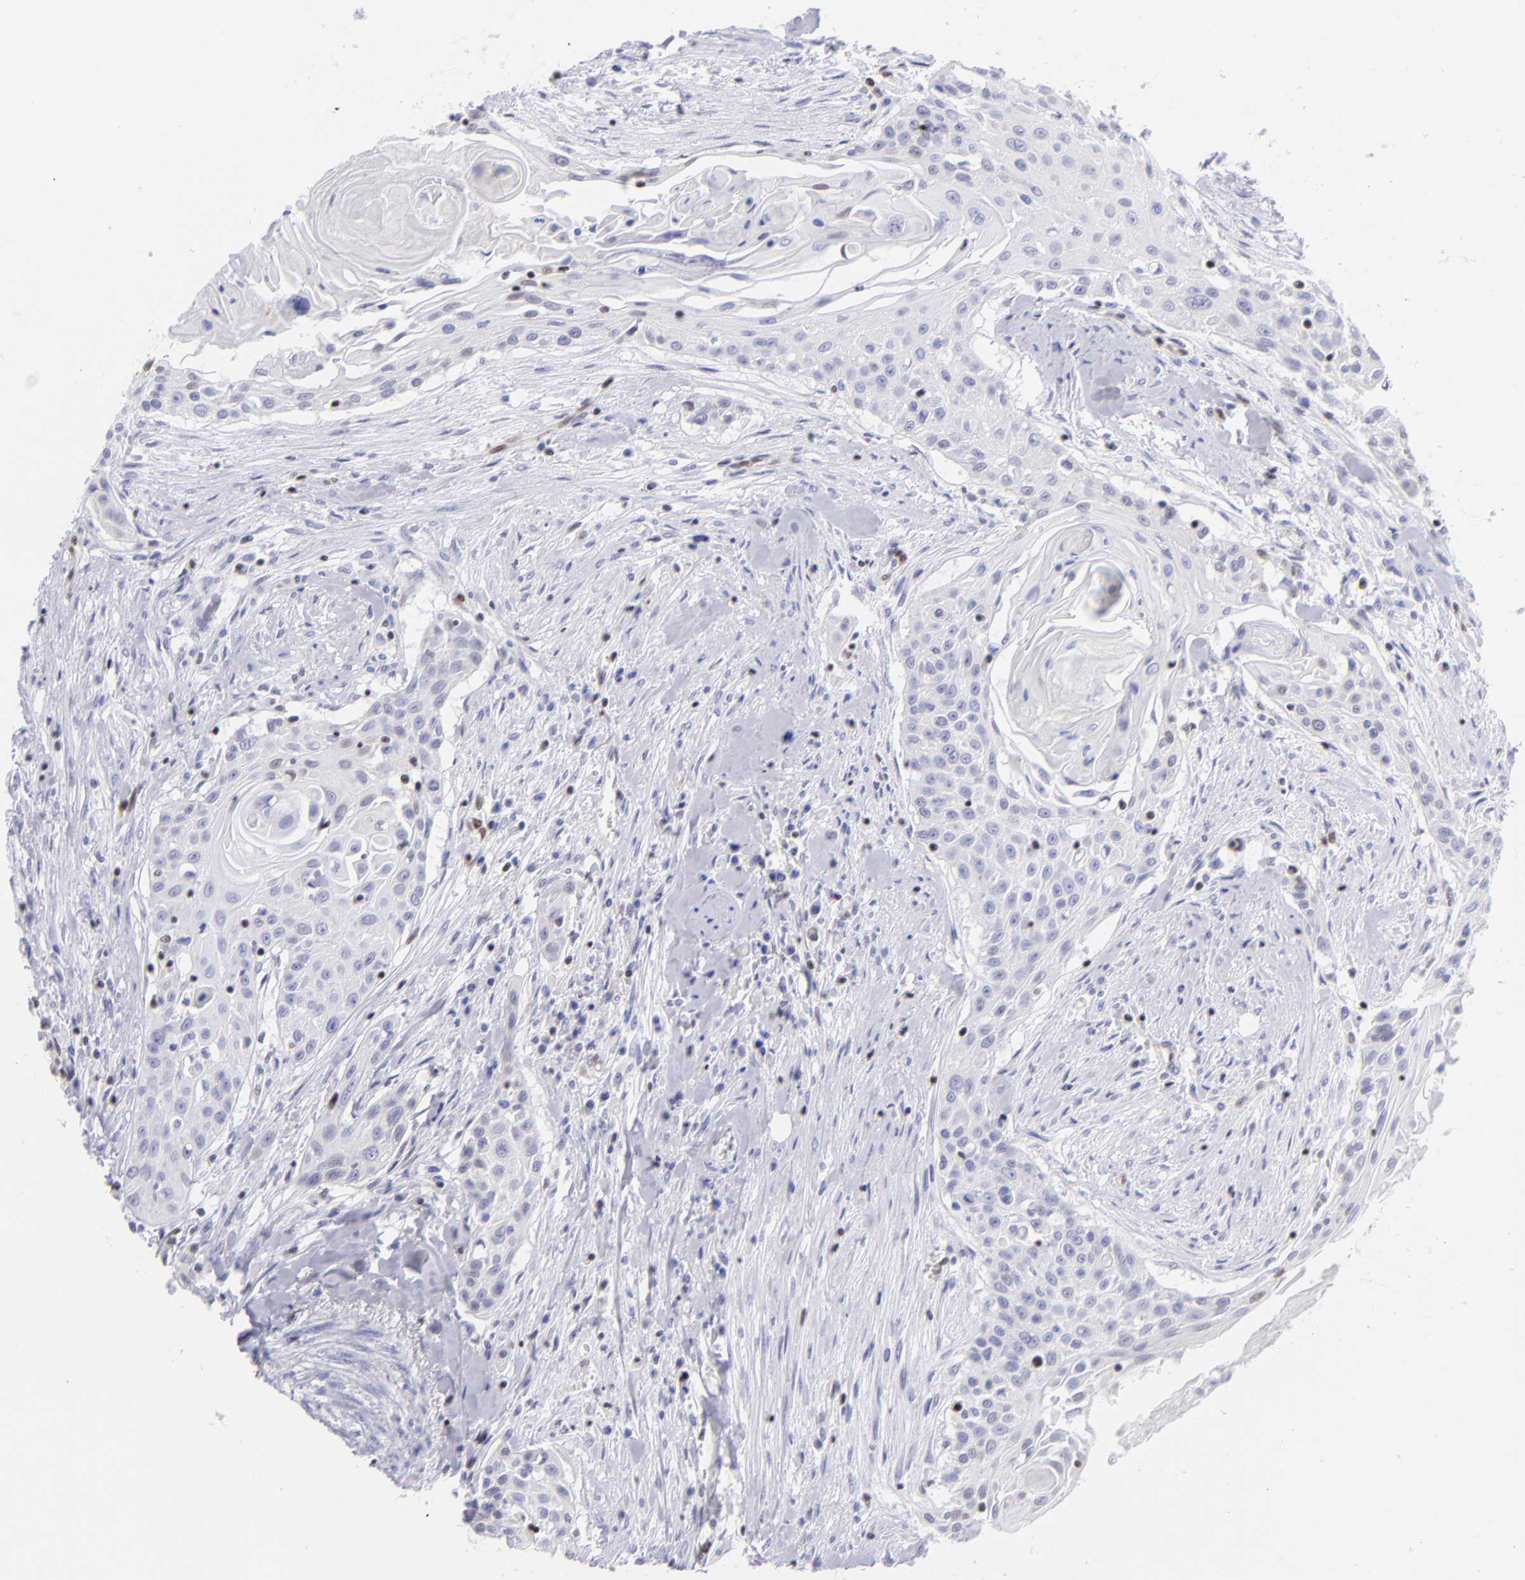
{"staining": {"intensity": "weak", "quantity": "<25%", "location": "nuclear"}, "tissue": "head and neck cancer", "cell_type": "Tumor cells", "image_type": "cancer", "snomed": [{"axis": "morphology", "description": "Squamous cell carcinoma, NOS"}, {"axis": "morphology", "description": "Squamous cell carcinoma, metastatic, NOS"}, {"axis": "topography", "description": "Lymph node"}, {"axis": "topography", "description": "Salivary gland"}, {"axis": "topography", "description": "Head-Neck"}], "caption": "A high-resolution micrograph shows immunohistochemistry (IHC) staining of head and neck squamous cell carcinoma, which shows no significant positivity in tumor cells.", "gene": "ETS1", "patient": {"sex": "female", "age": 74}}